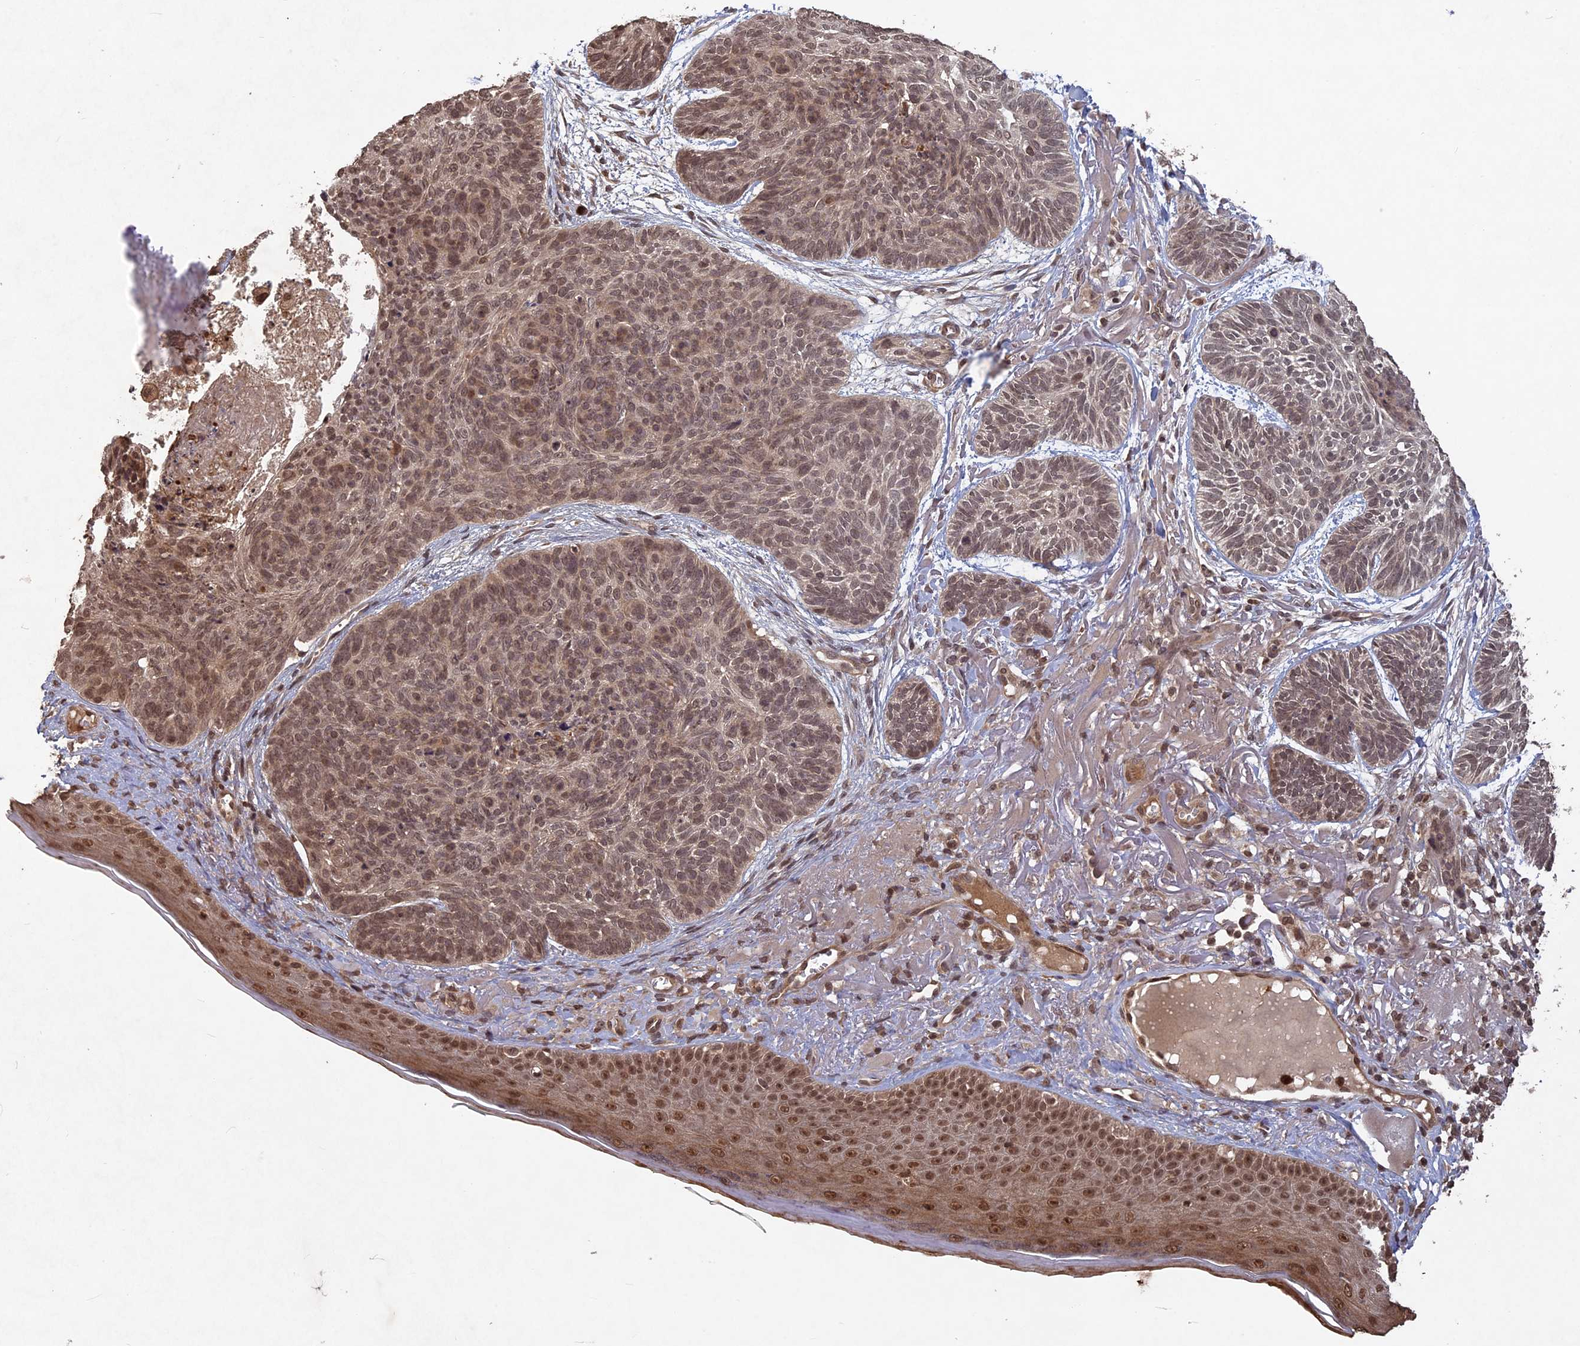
{"staining": {"intensity": "moderate", "quantity": ">75%", "location": "nuclear"}, "tissue": "skin cancer", "cell_type": "Tumor cells", "image_type": "cancer", "snomed": [{"axis": "morphology", "description": "Normal tissue, NOS"}, {"axis": "morphology", "description": "Basal cell carcinoma"}, {"axis": "topography", "description": "Skin"}], "caption": "Skin cancer stained with a brown dye demonstrates moderate nuclear positive positivity in about >75% of tumor cells.", "gene": "SRMS", "patient": {"sex": "male", "age": 66}}